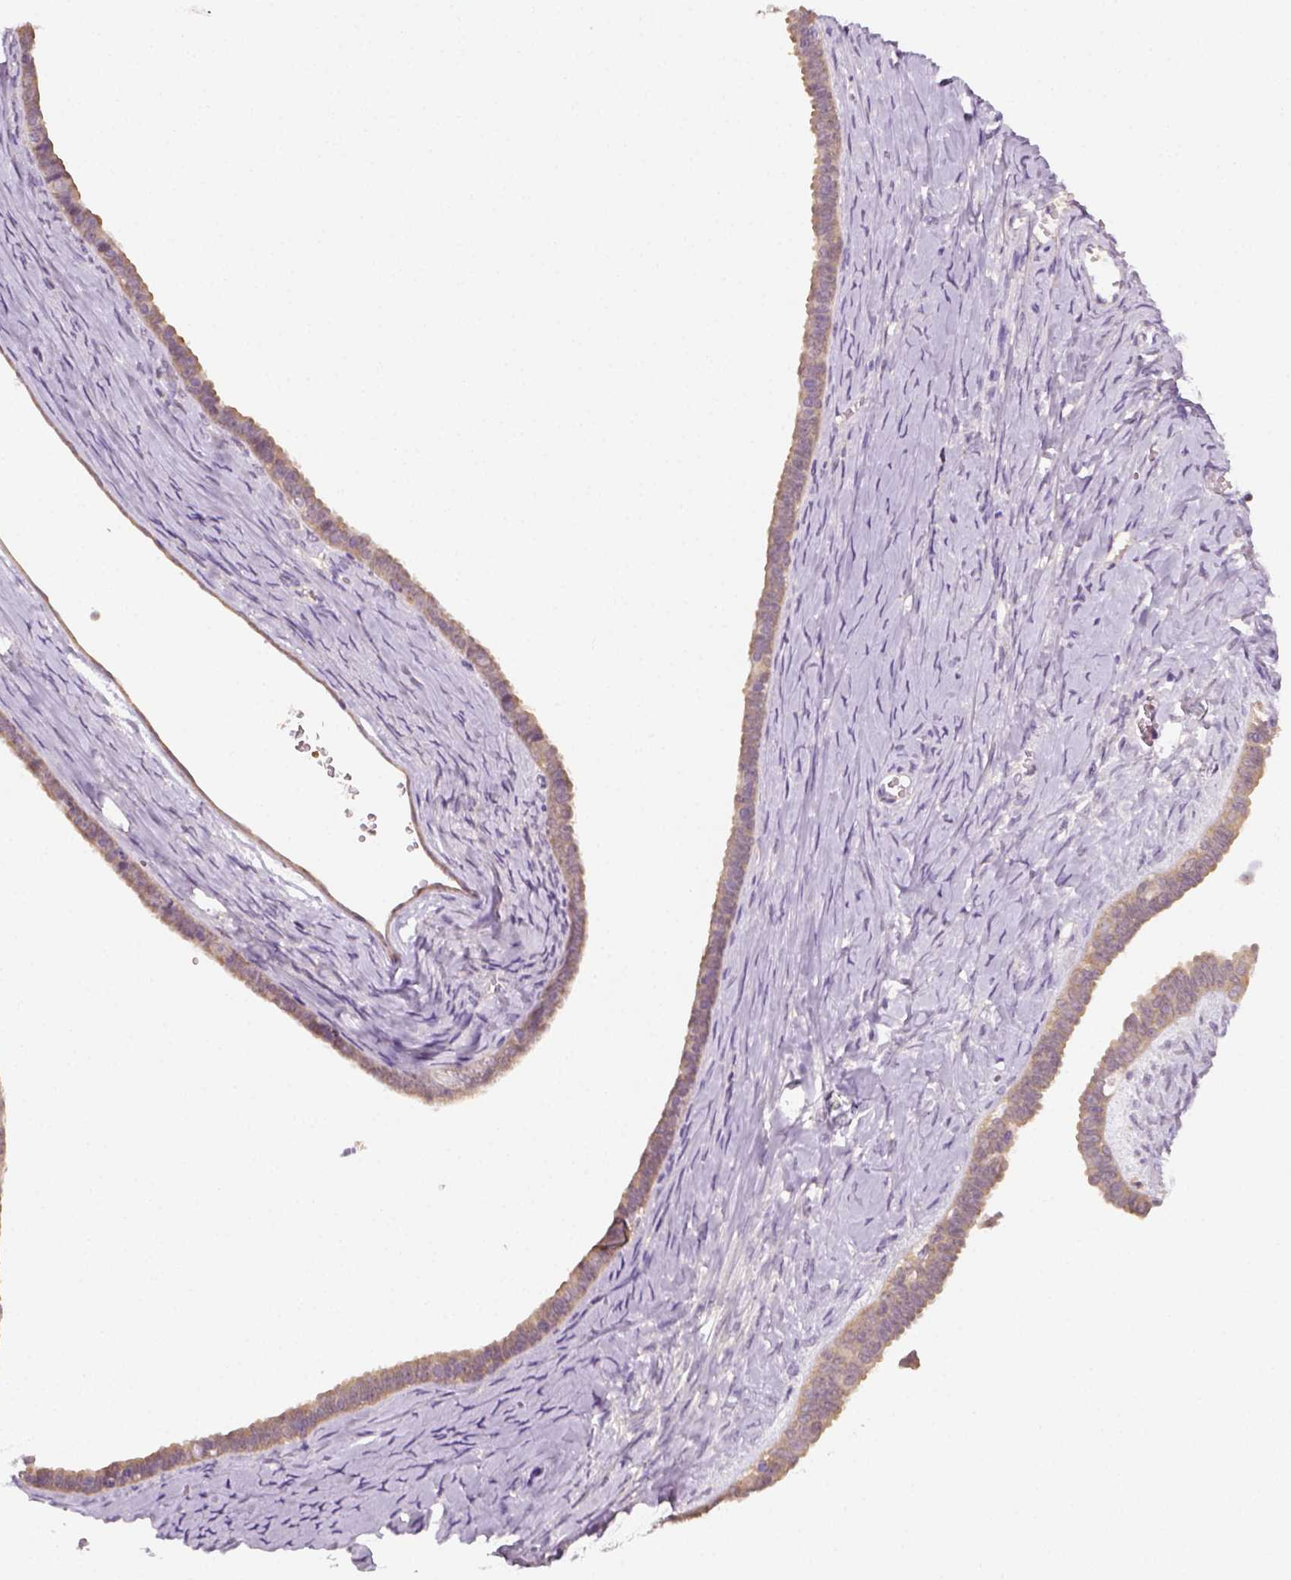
{"staining": {"intensity": "moderate", "quantity": ">75%", "location": "cytoplasmic/membranous"}, "tissue": "ovarian cancer", "cell_type": "Tumor cells", "image_type": "cancer", "snomed": [{"axis": "morphology", "description": "Cystadenocarcinoma, serous, NOS"}, {"axis": "topography", "description": "Ovary"}], "caption": "This is an image of IHC staining of serous cystadenocarcinoma (ovarian), which shows moderate expression in the cytoplasmic/membranous of tumor cells.", "gene": "EPHB1", "patient": {"sex": "female", "age": 71}}